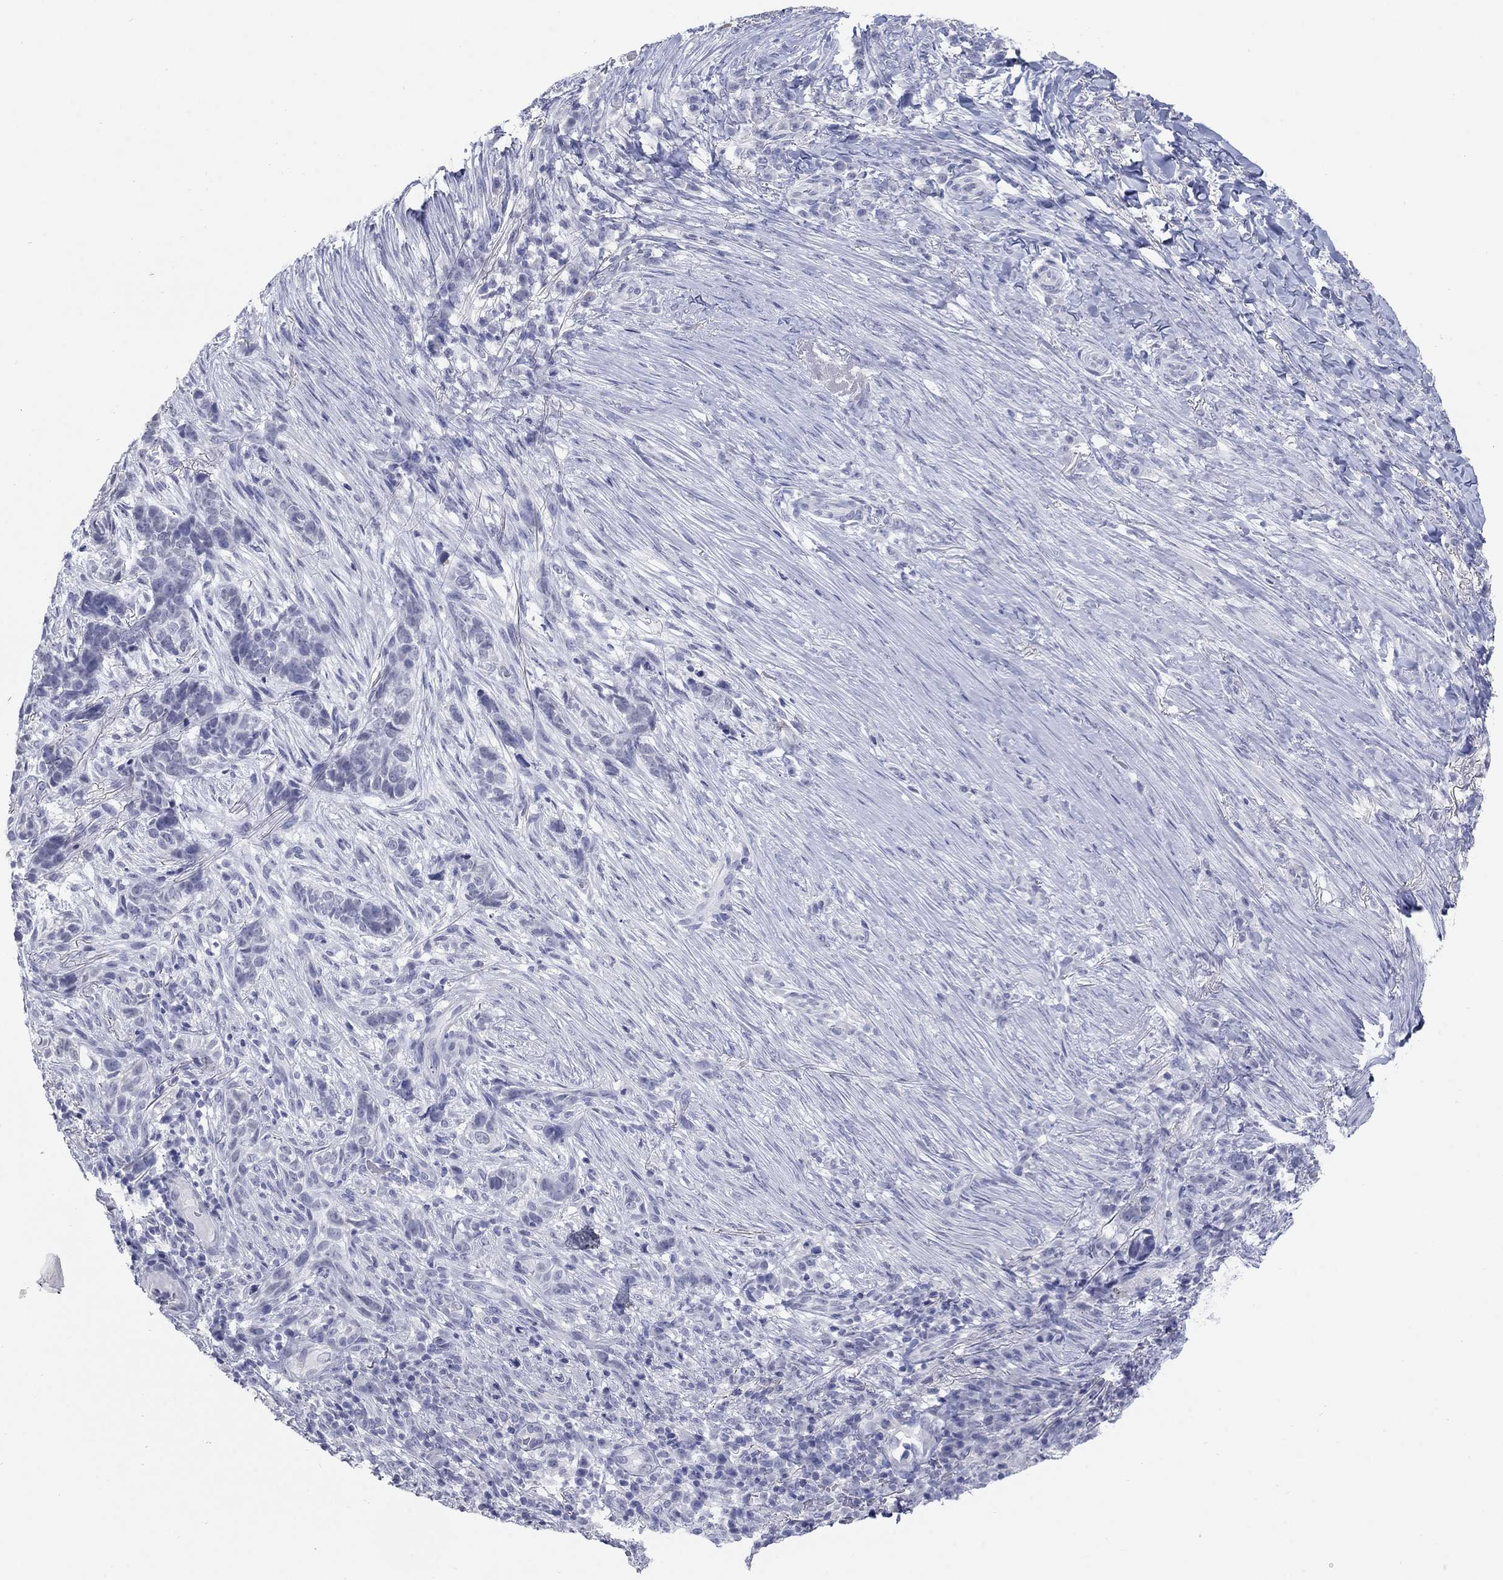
{"staining": {"intensity": "negative", "quantity": "none", "location": "none"}, "tissue": "skin cancer", "cell_type": "Tumor cells", "image_type": "cancer", "snomed": [{"axis": "morphology", "description": "Basal cell carcinoma"}, {"axis": "topography", "description": "Skin"}], "caption": "High power microscopy histopathology image of an IHC image of skin cancer (basal cell carcinoma), revealing no significant positivity in tumor cells.", "gene": "ATP6V1G2", "patient": {"sex": "female", "age": 69}}